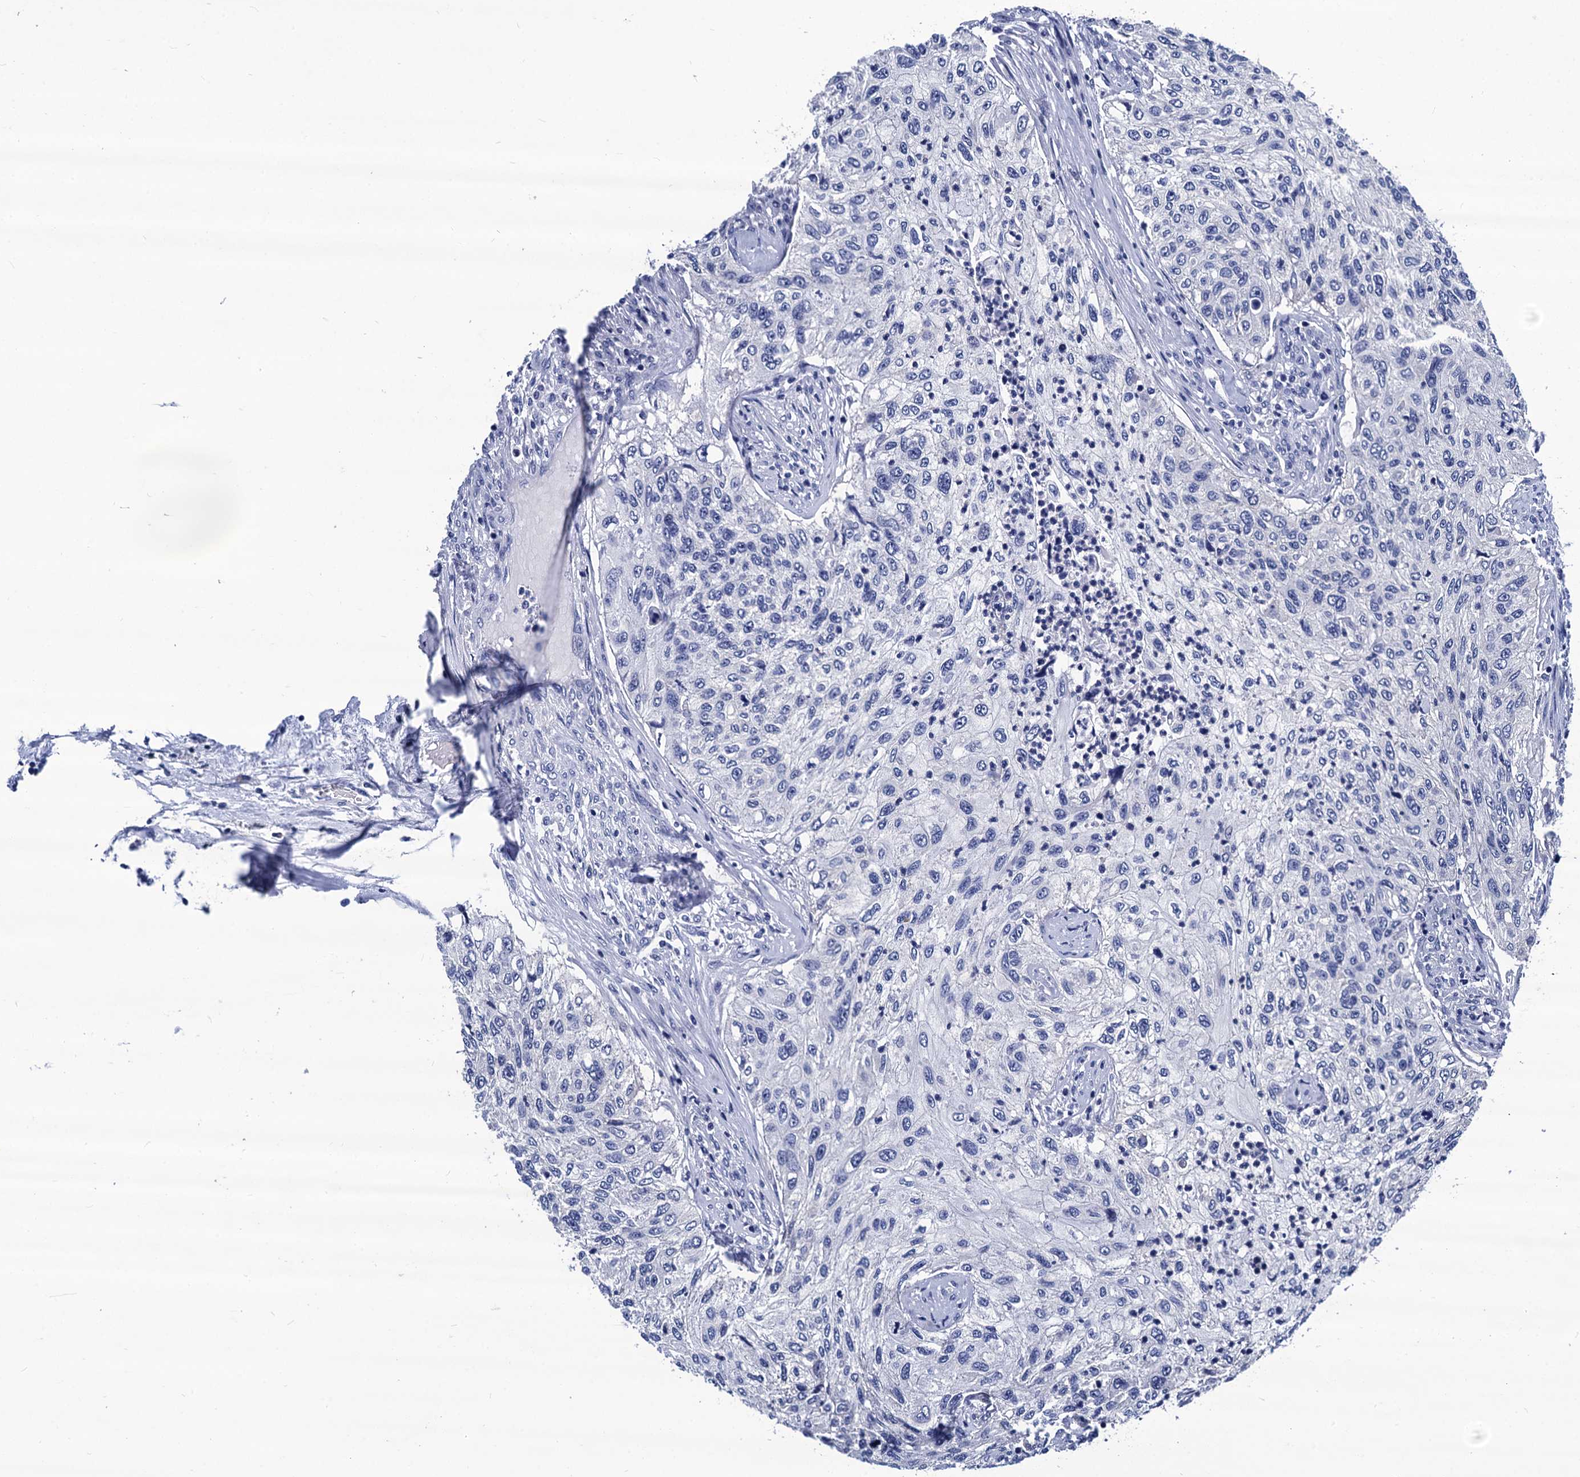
{"staining": {"intensity": "negative", "quantity": "none", "location": "none"}, "tissue": "urothelial cancer", "cell_type": "Tumor cells", "image_type": "cancer", "snomed": [{"axis": "morphology", "description": "Urothelial carcinoma, High grade"}, {"axis": "topography", "description": "Urinary bladder"}], "caption": "Immunohistochemistry of human urothelial cancer exhibits no positivity in tumor cells.", "gene": "LRRC30", "patient": {"sex": "female", "age": 60}}